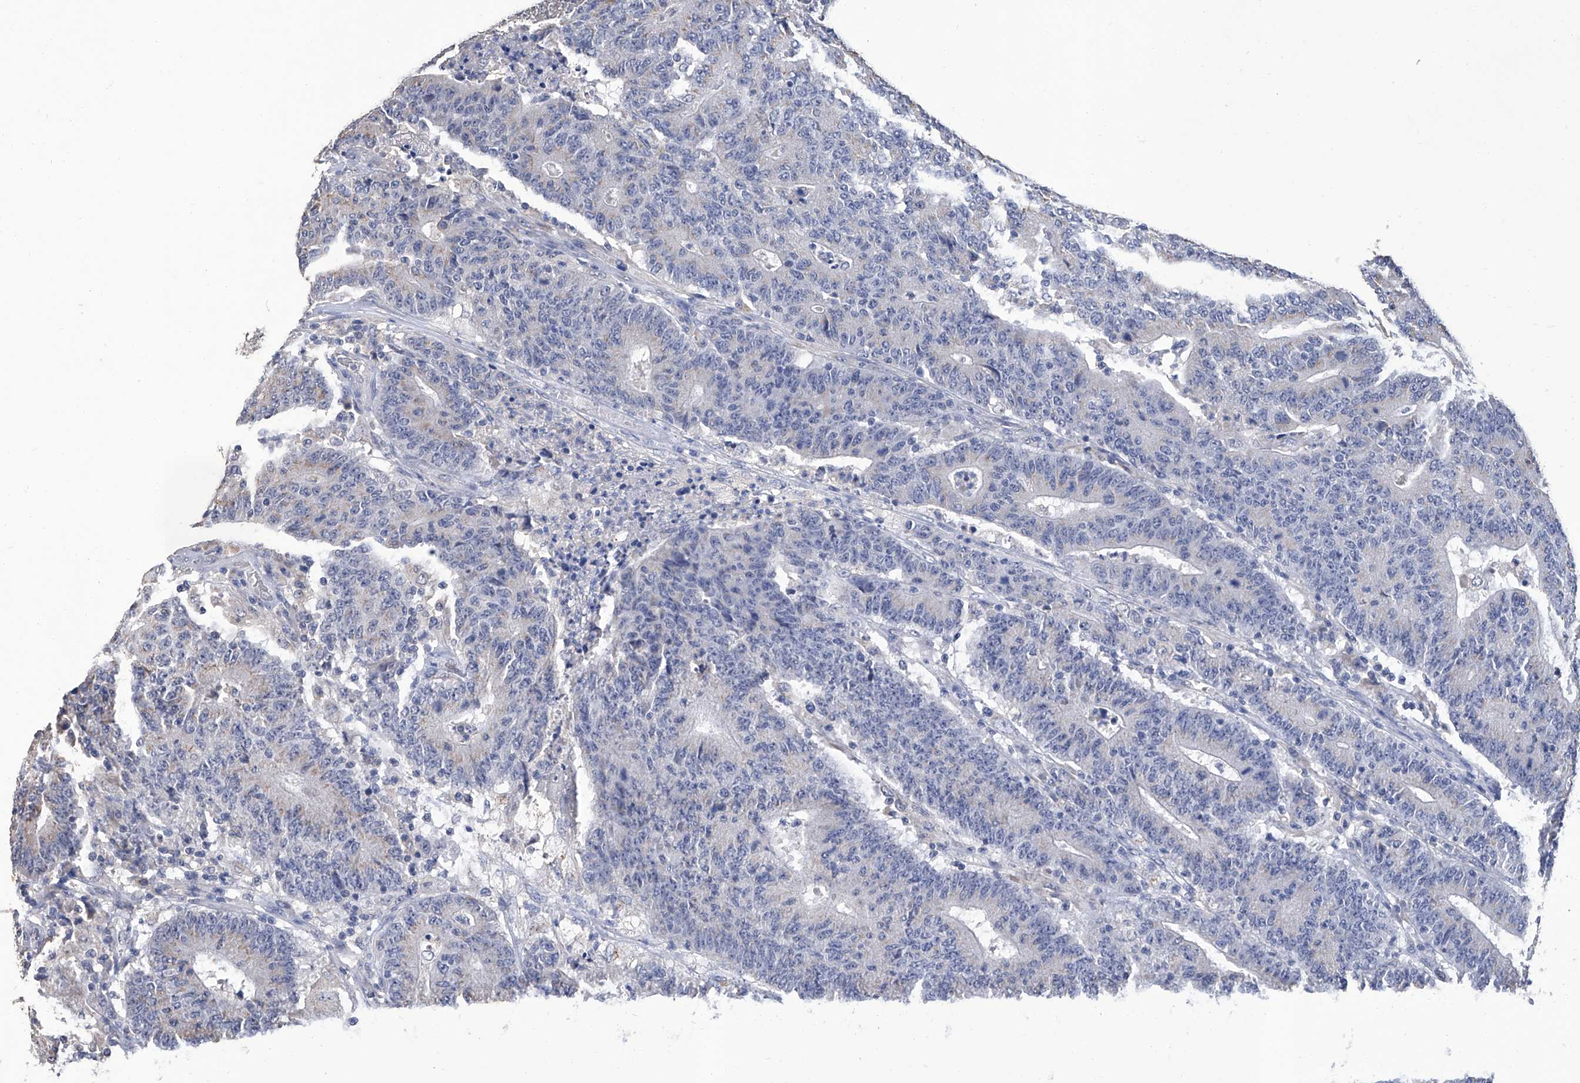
{"staining": {"intensity": "negative", "quantity": "none", "location": "none"}, "tissue": "colorectal cancer", "cell_type": "Tumor cells", "image_type": "cancer", "snomed": [{"axis": "morphology", "description": "Normal tissue, NOS"}, {"axis": "morphology", "description": "Adenocarcinoma, NOS"}, {"axis": "topography", "description": "Colon"}], "caption": "Adenocarcinoma (colorectal) stained for a protein using immunohistochemistry exhibits no expression tumor cells.", "gene": "GPT", "patient": {"sex": "female", "age": 75}}